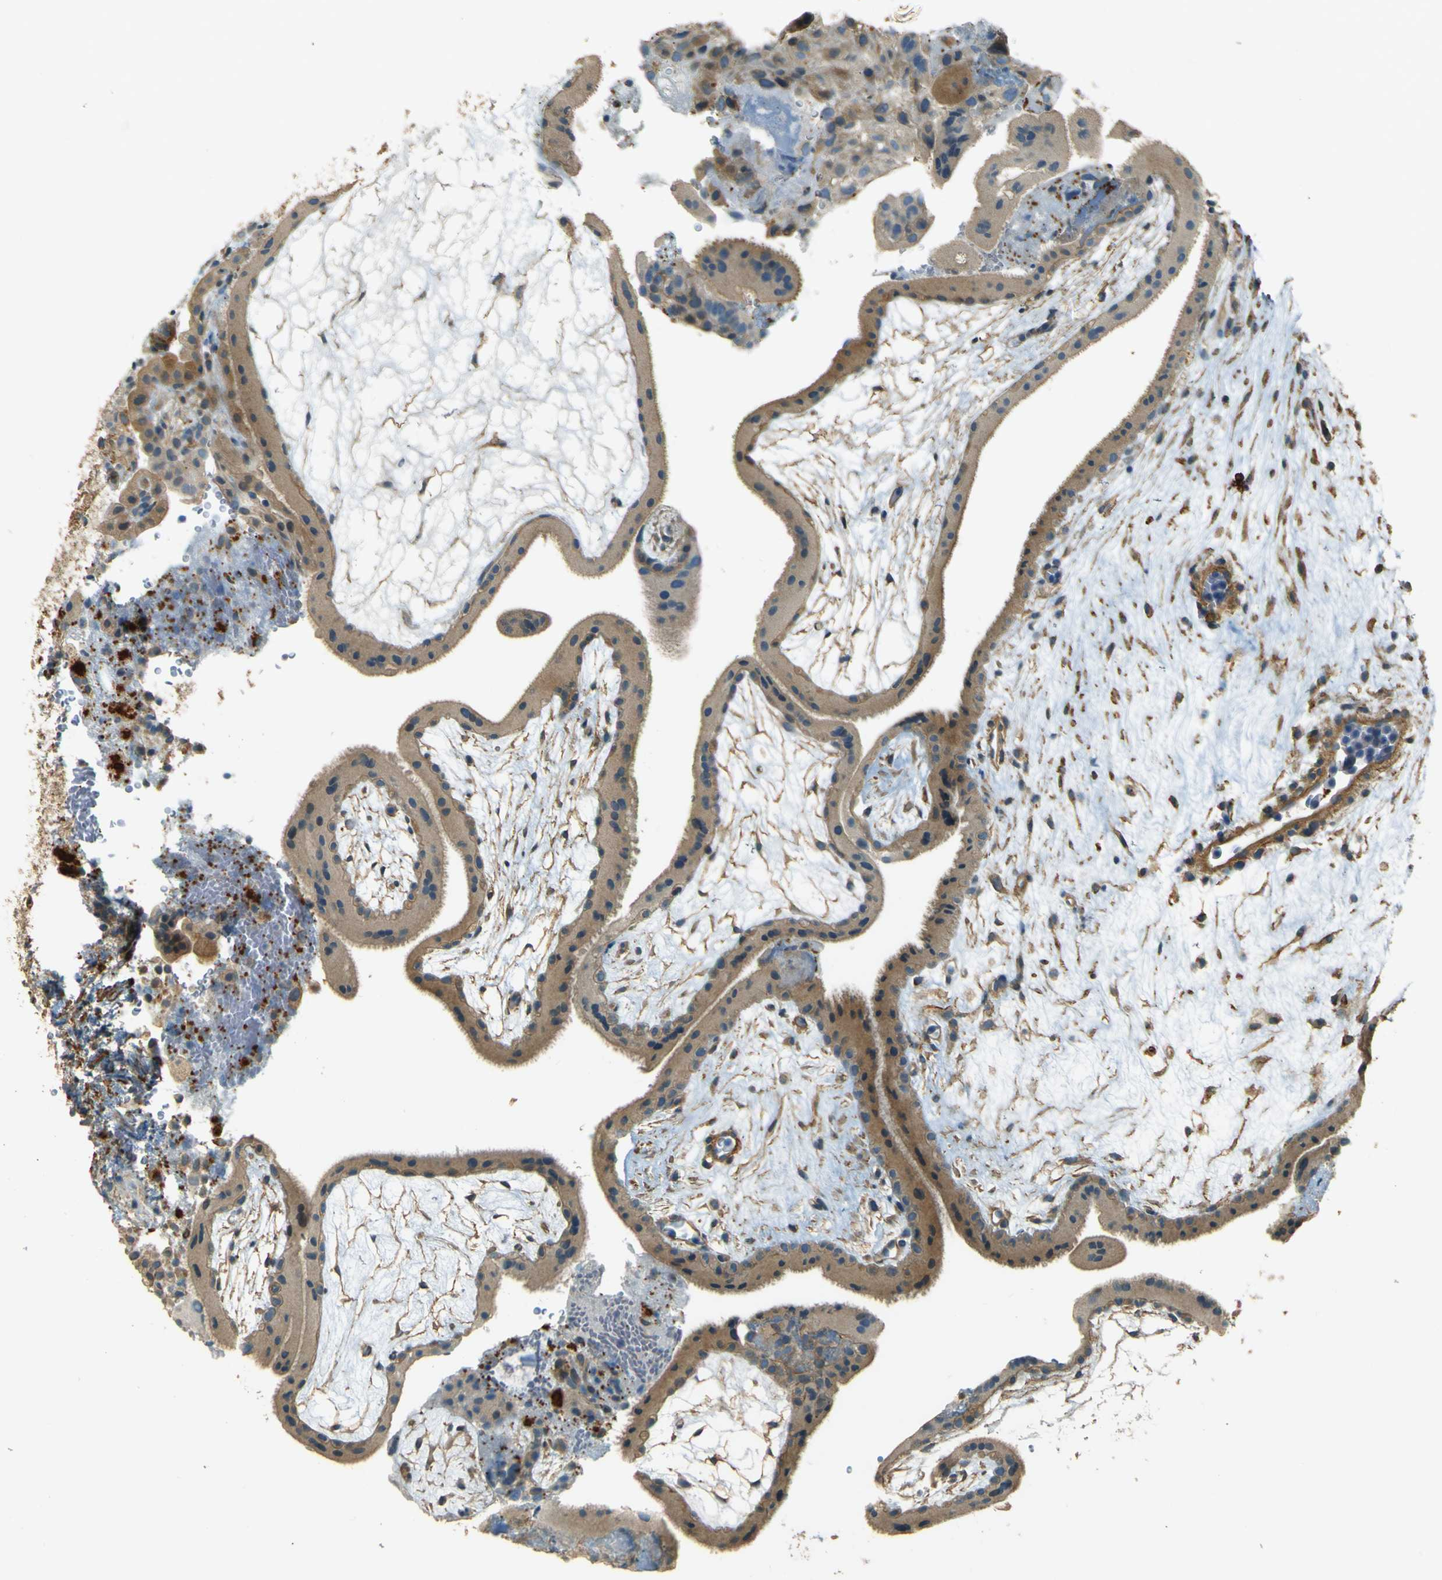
{"staining": {"intensity": "moderate", "quantity": ">75%", "location": "cytoplasmic/membranous"}, "tissue": "placenta", "cell_type": "Decidual cells", "image_type": "normal", "snomed": [{"axis": "morphology", "description": "Normal tissue, NOS"}, {"axis": "topography", "description": "Placenta"}], "caption": "This histopathology image demonstrates immunohistochemistry (IHC) staining of benign human placenta, with medium moderate cytoplasmic/membranous positivity in about >75% of decidual cells.", "gene": "NEXN", "patient": {"sex": "female", "age": 19}}